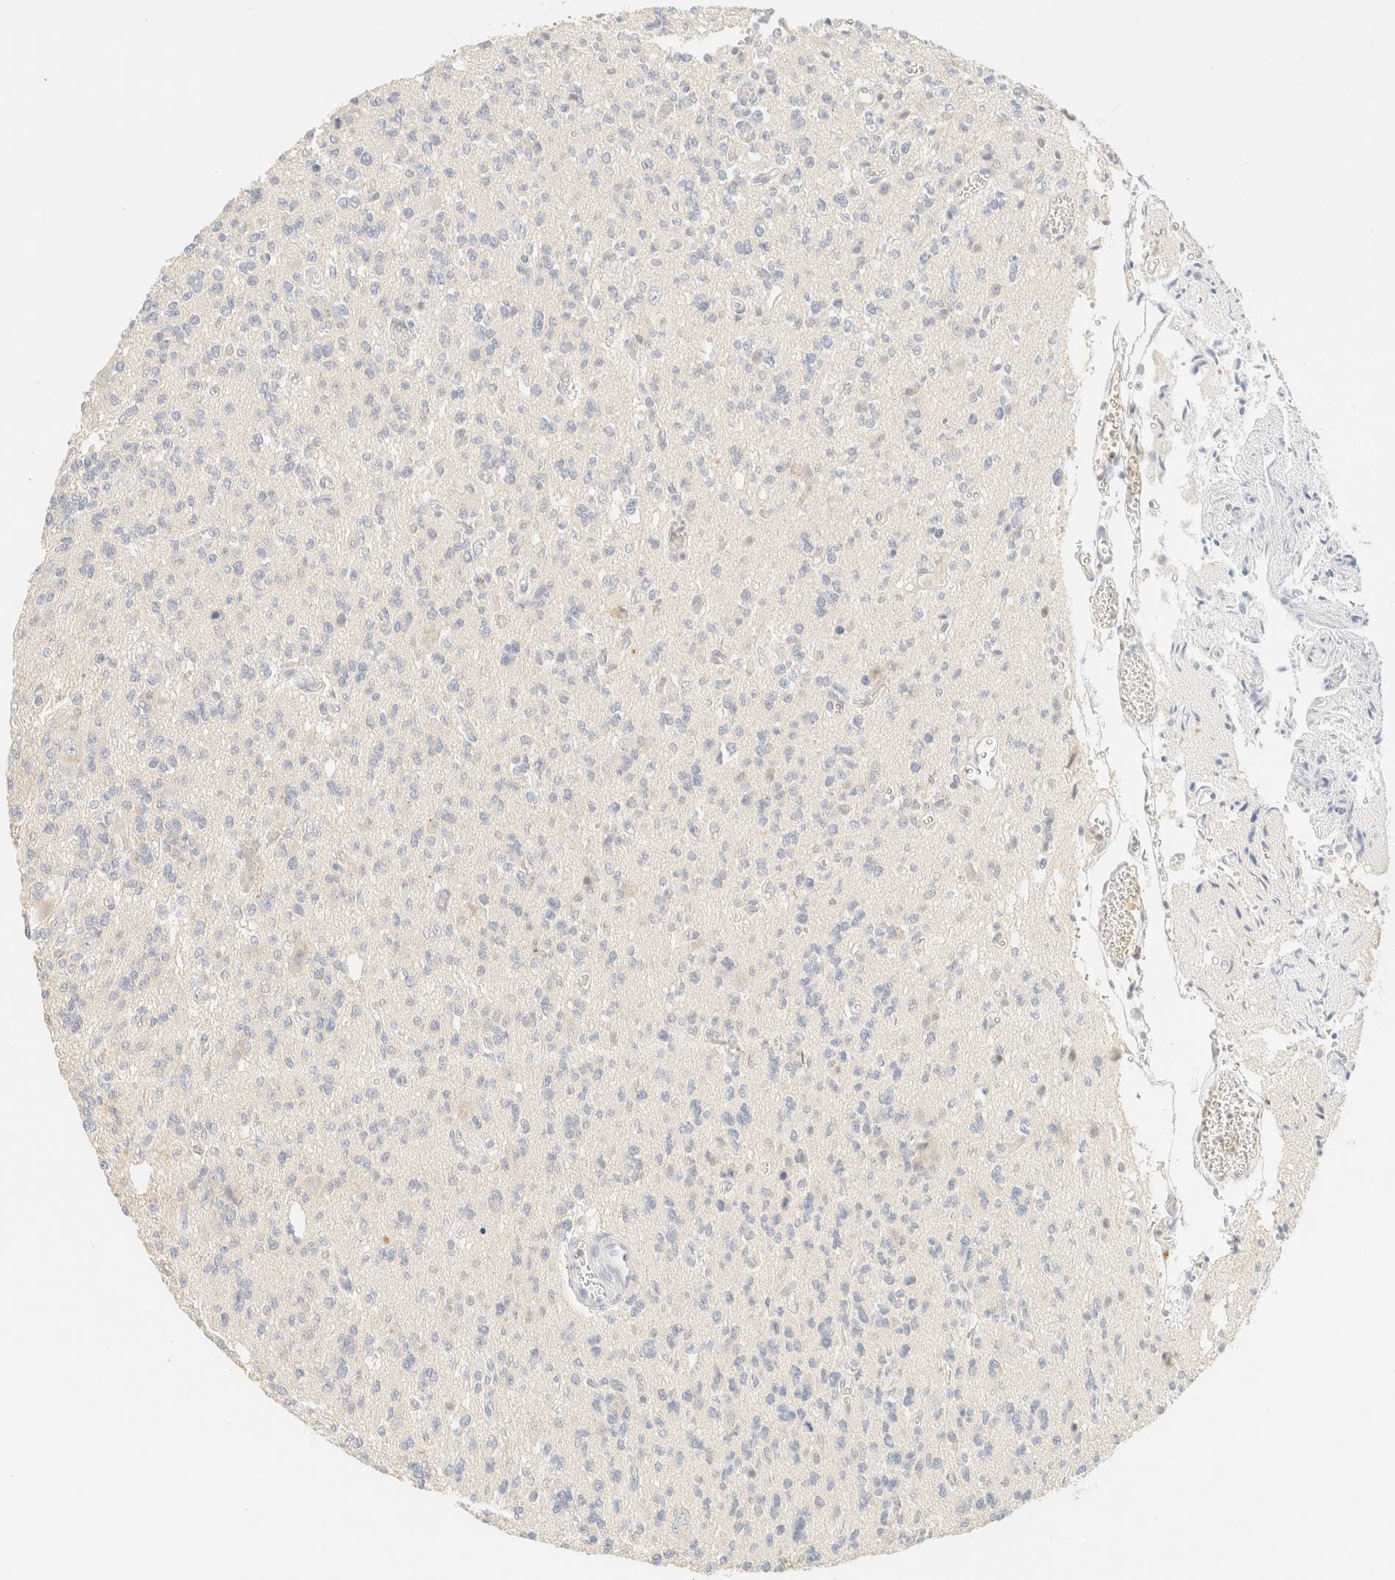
{"staining": {"intensity": "negative", "quantity": "none", "location": "none"}, "tissue": "glioma", "cell_type": "Tumor cells", "image_type": "cancer", "snomed": [{"axis": "morphology", "description": "Glioma, malignant, Low grade"}, {"axis": "topography", "description": "Brain"}], "caption": "Immunohistochemistry image of human glioma stained for a protein (brown), which displays no expression in tumor cells. Nuclei are stained in blue.", "gene": "TIMD4", "patient": {"sex": "male", "age": 38}}